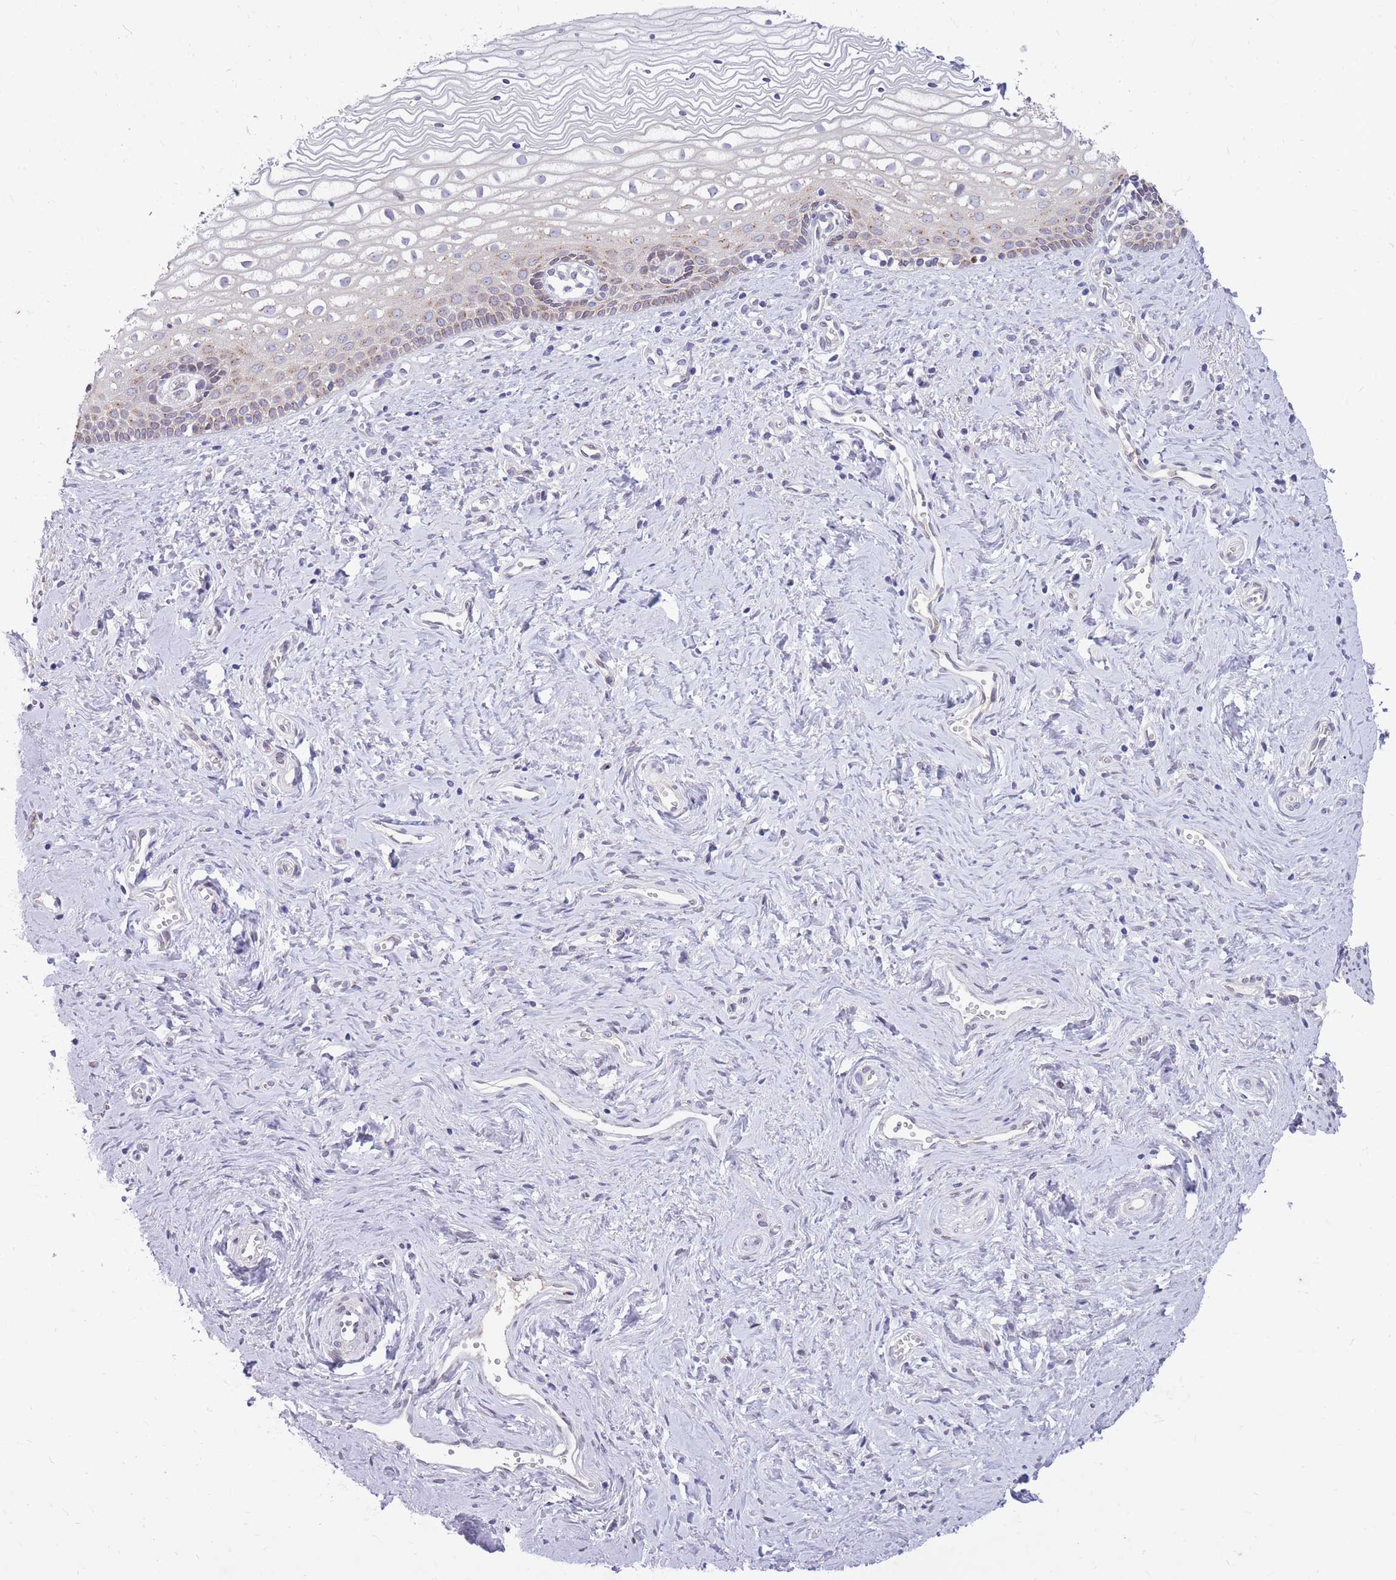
{"staining": {"intensity": "moderate", "quantity": "<25%", "location": "cytoplasmic/membranous"}, "tissue": "vagina", "cell_type": "Squamous epithelial cells", "image_type": "normal", "snomed": [{"axis": "morphology", "description": "Normal tissue, NOS"}, {"axis": "topography", "description": "Vagina"}], "caption": "Moderate cytoplasmic/membranous protein expression is appreciated in about <25% of squamous epithelial cells in vagina.", "gene": "HOOK2", "patient": {"sex": "female", "age": 59}}